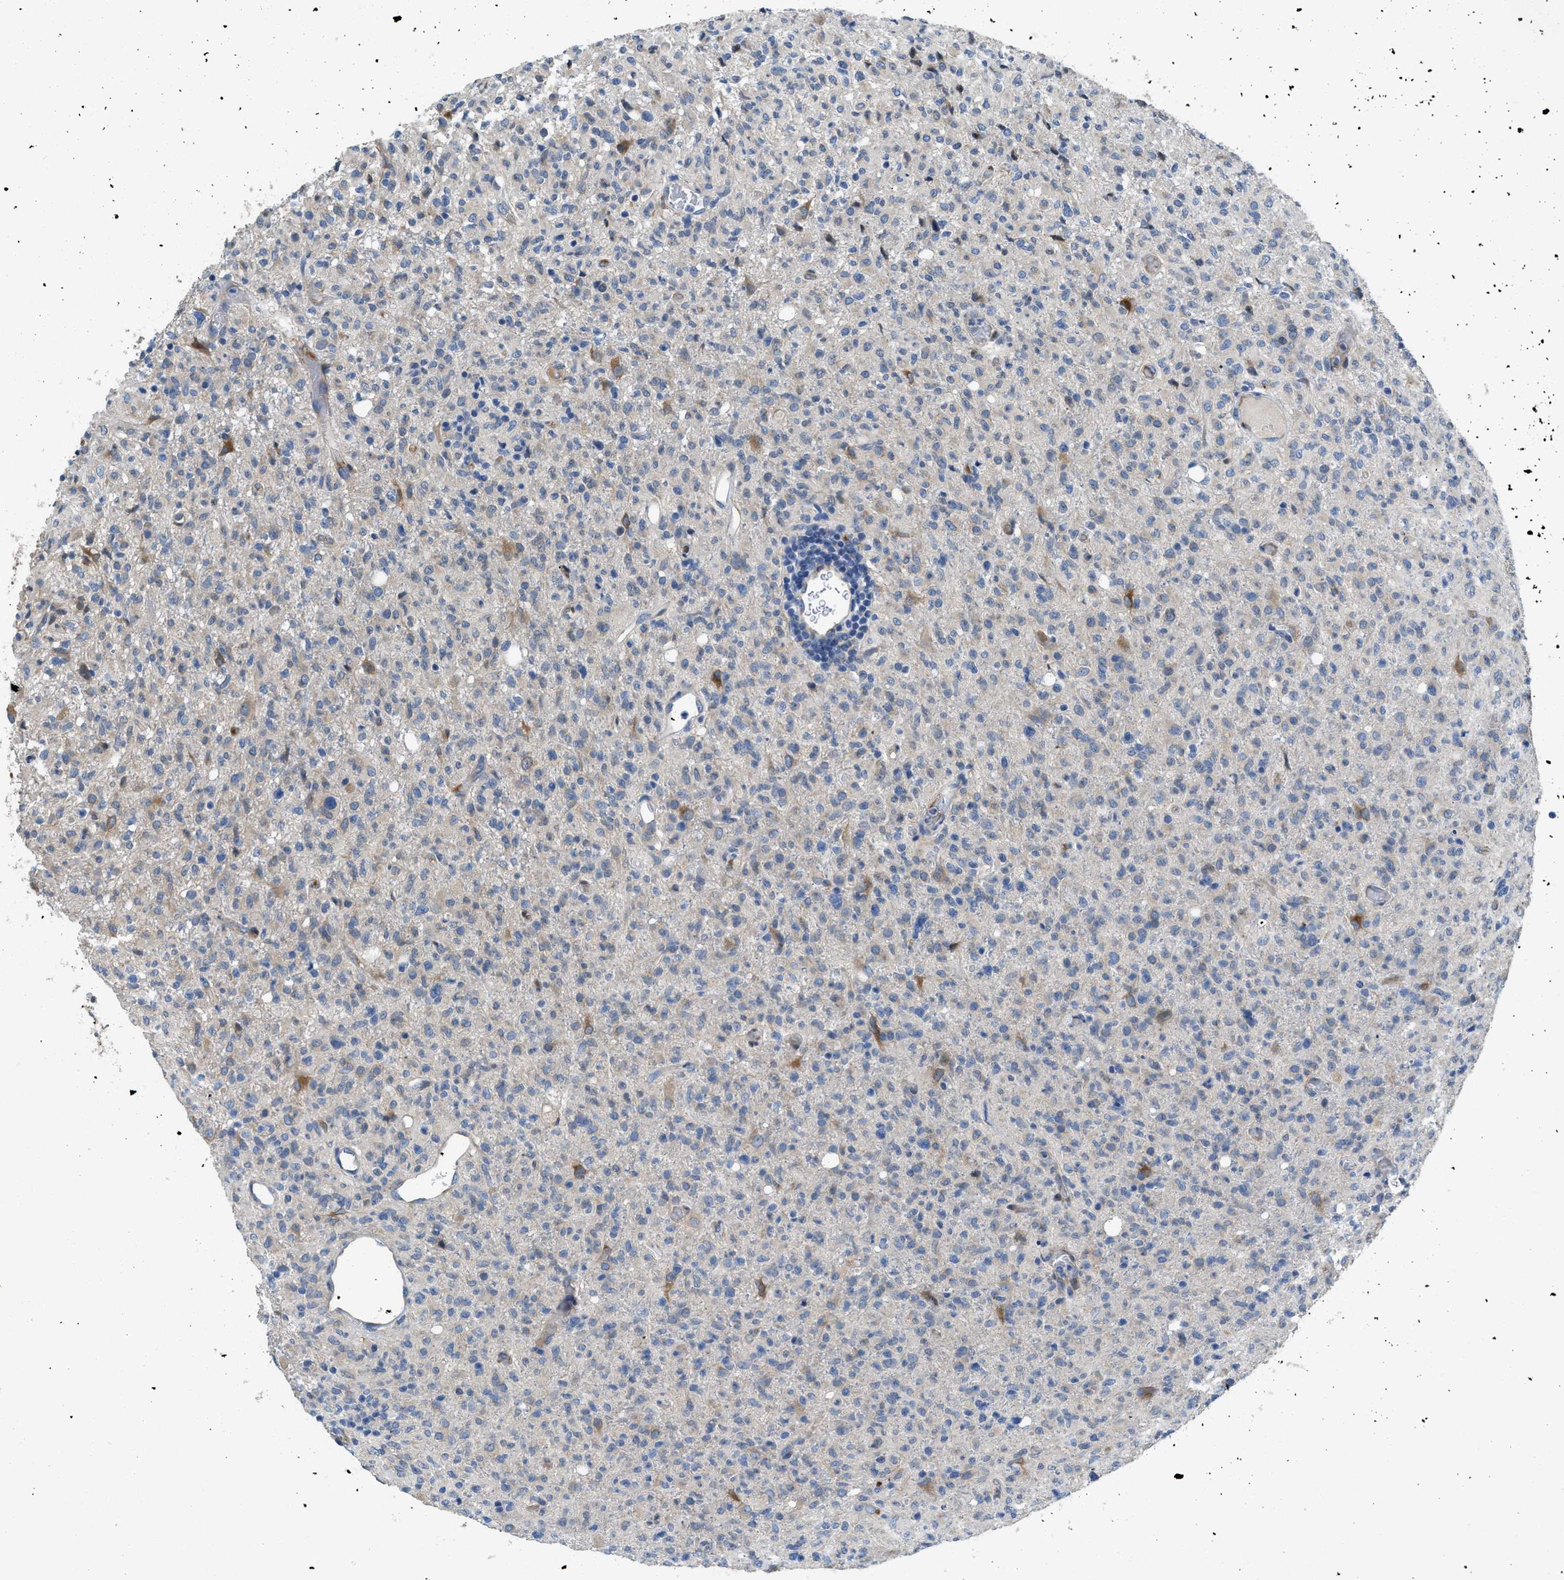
{"staining": {"intensity": "weak", "quantity": "<25%", "location": "cytoplasmic/membranous"}, "tissue": "glioma", "cell_type": "Tumor cells", "image_type": "cancer", "snomed": [{"axis": "morphology", "description": "Glioma, malignant, High grade"}, {"axis": "topography", "description": "Brain"}], "caption": "The photomicrograph demonstrates no significant positivity in tumor cells of malignant glioma (high-grade). Brightfield microscopy of immunohistochemistry (IHC) stained with DAB (3,3'-diaminobenzidine) (brown) and hematoxylin (blue), captured at high magnification.", "gene": "GGCX", "patient": {"sex": "female", "age": 57}}